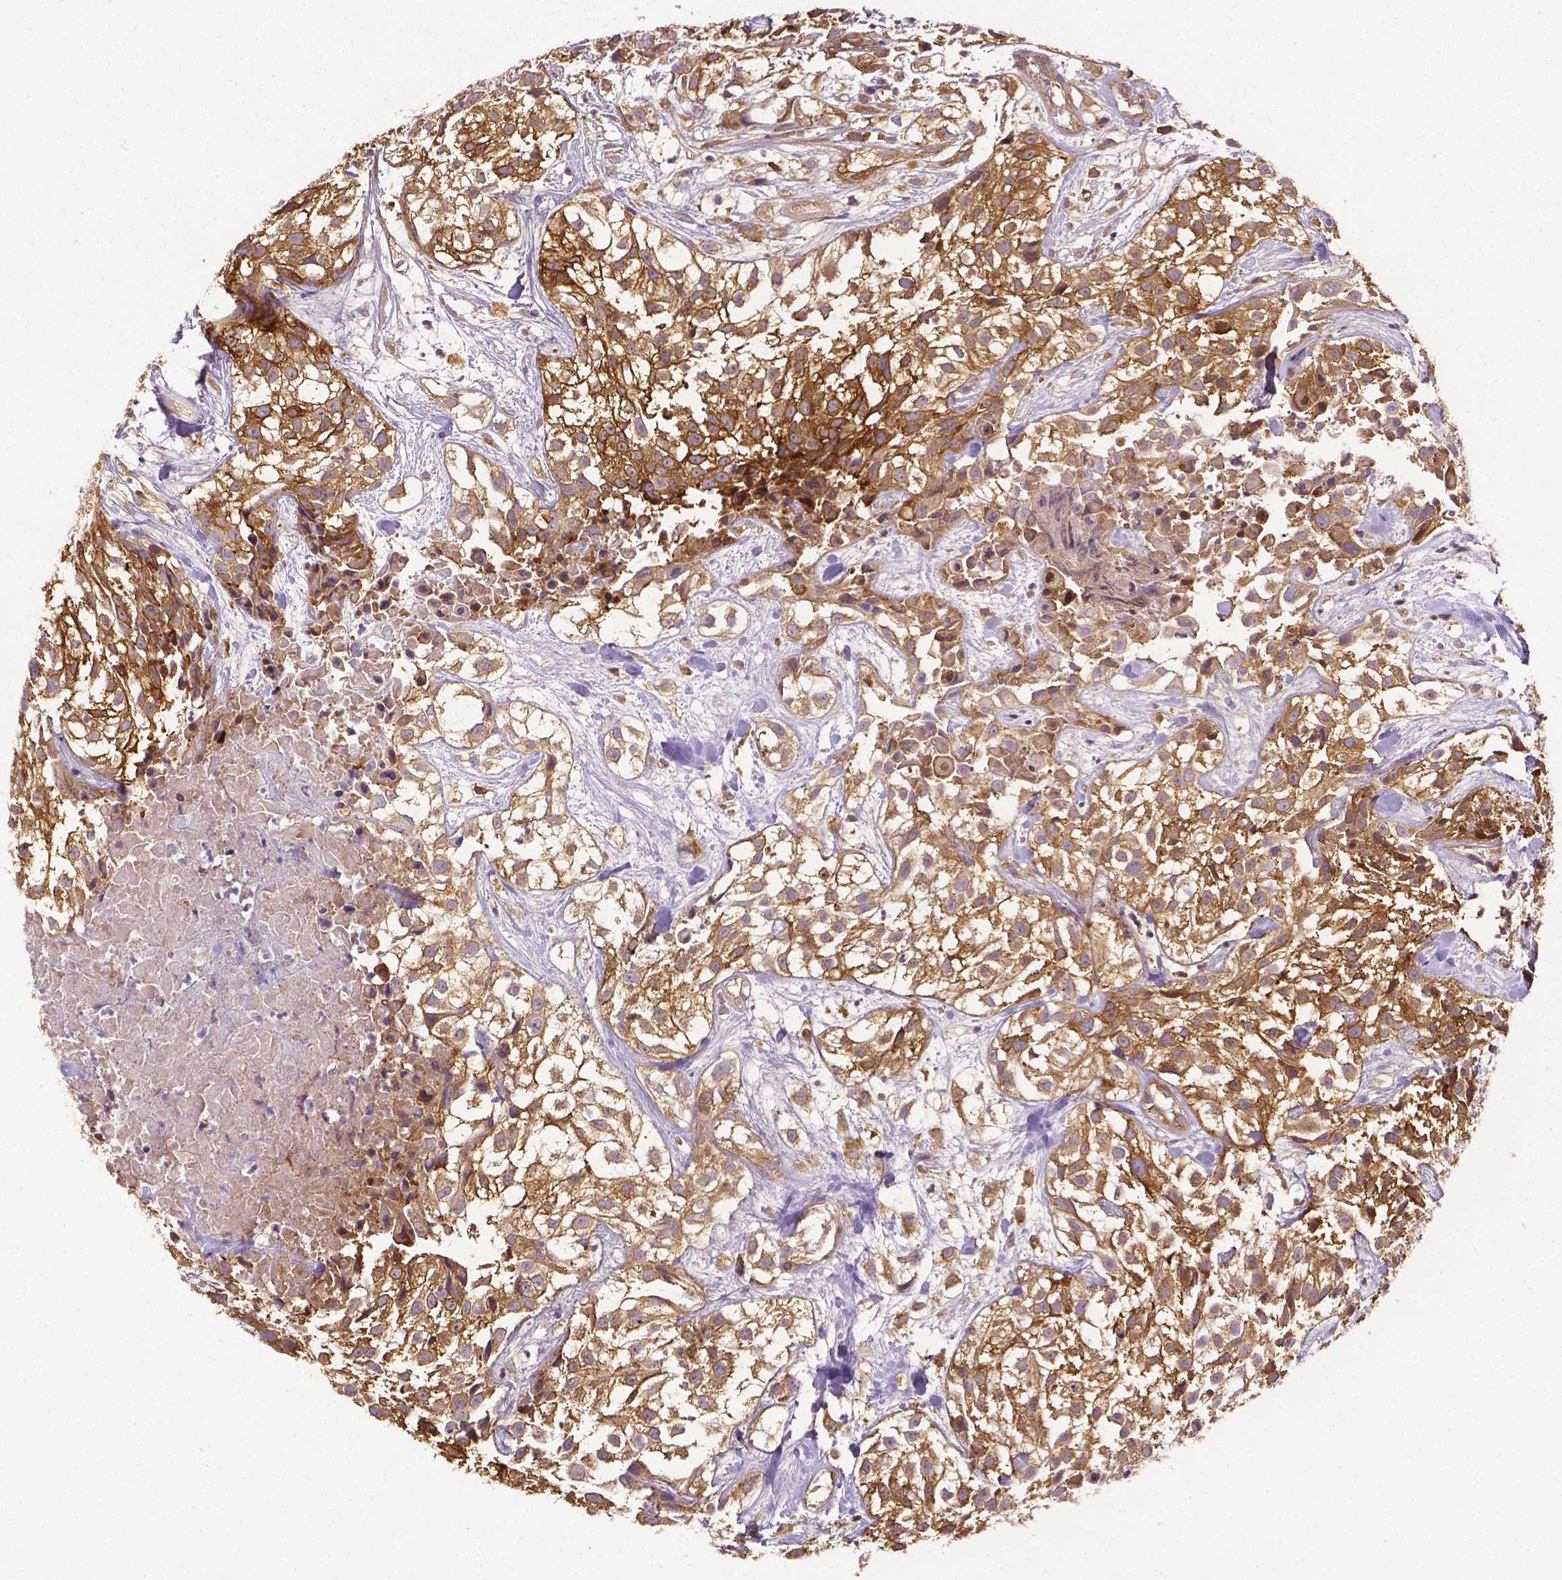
{"staining": {"intensity": "strong", "quantity": ">75%", "location": "cytoplasmic/membranous"}, "tissue": "urothelial cancer", "cell_type": "Tumor cells", "image_type": "cancer", "snomed": [{"axis": "morphology", "description": "Urothelial carcinoma, High grade"}, {"axis": "topography", "description": "Urinary bladder"}], "caption": "Immunohistochemical staining of human urothelial carcinoma (high-grade) reveals high levels of strong cytoplasmic/membranous protein staining in about >75% of tumor cells.", "gene": "DICER1", "patient": {"sex": "male", "age": 56}}